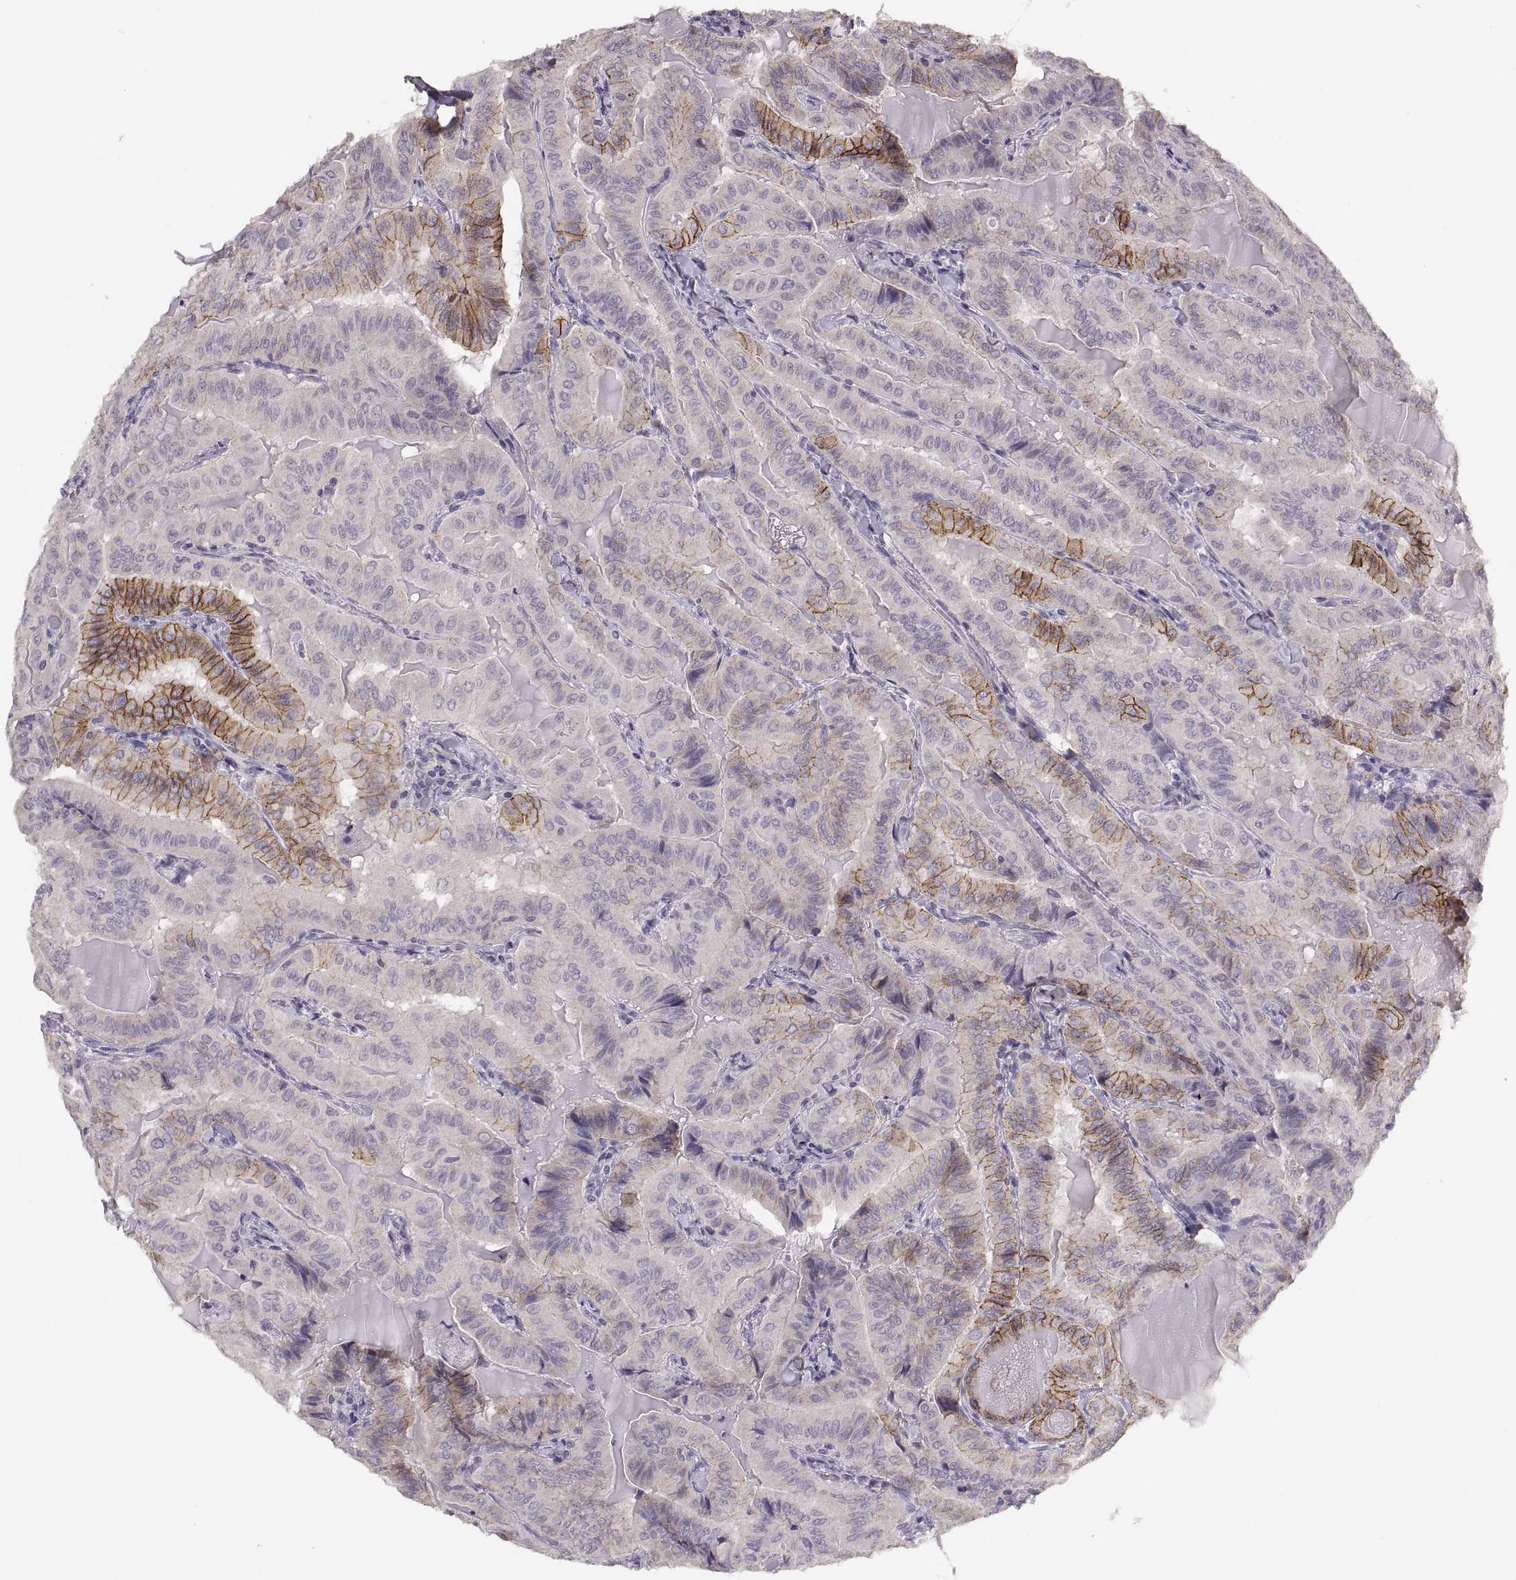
{"staining": {"intensity": "strong", "quantity": "<25%", "location": "cytoplasmic/membranous"}, "tissue": "thyroid cancer", "cell_type": "Tumor cells", "image_type": "cancer", "snomed": [{"axis": "morphology", "description": "Papillary adenocarcinoma, NOS"}, {"axis": "topography", "description": "Thyroid gland"}], "caption": "Strong cytoplasmic/membranous positivity for a protein is appreciated in approximately <25% of tumor cells of thyroid cancer using IHC.", "gene": "CDH2", "patient": {"sex": "female", "age": 68}}